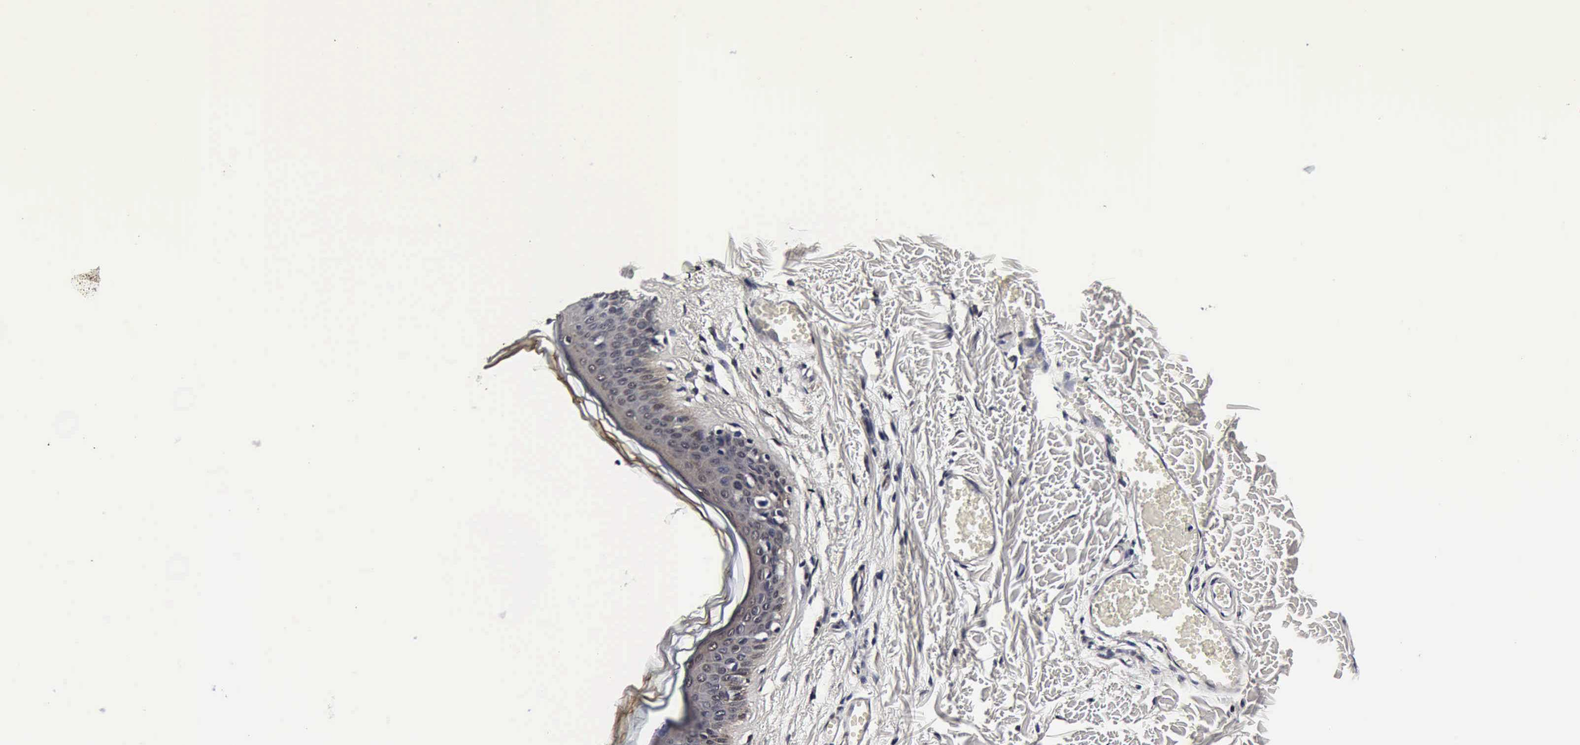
{"staining": {"intensity": "moderate", "quantity": ">75%", "location": "cytoplasmic/membranous"}, "tissue": "skin", "cell_type": "Fibroblasts", "image_type": "normal", "snomed": [{"axis": "morphology", "description": "Normal tissue, NOS"}, {"axis": "morphology", "description": "Sarcoma, NOS"}, {"axis": "topography", "description": "Skin"}, {"axis": "topography", "description": "Soft tissue"}], "caption": "IHC (DAB (3,3'-diaminobenzidine)) staining of unremarkable skin exhibits moderate cytoplasmic/membranous protein expression in about >75% of fibroblasts. (DAB (3,3'-diaminobenzidine) IHC, brown staining for protein, blue staining for nuclei).", "gene": "UBC", "patient": {"sex": "female", "age": 51}}